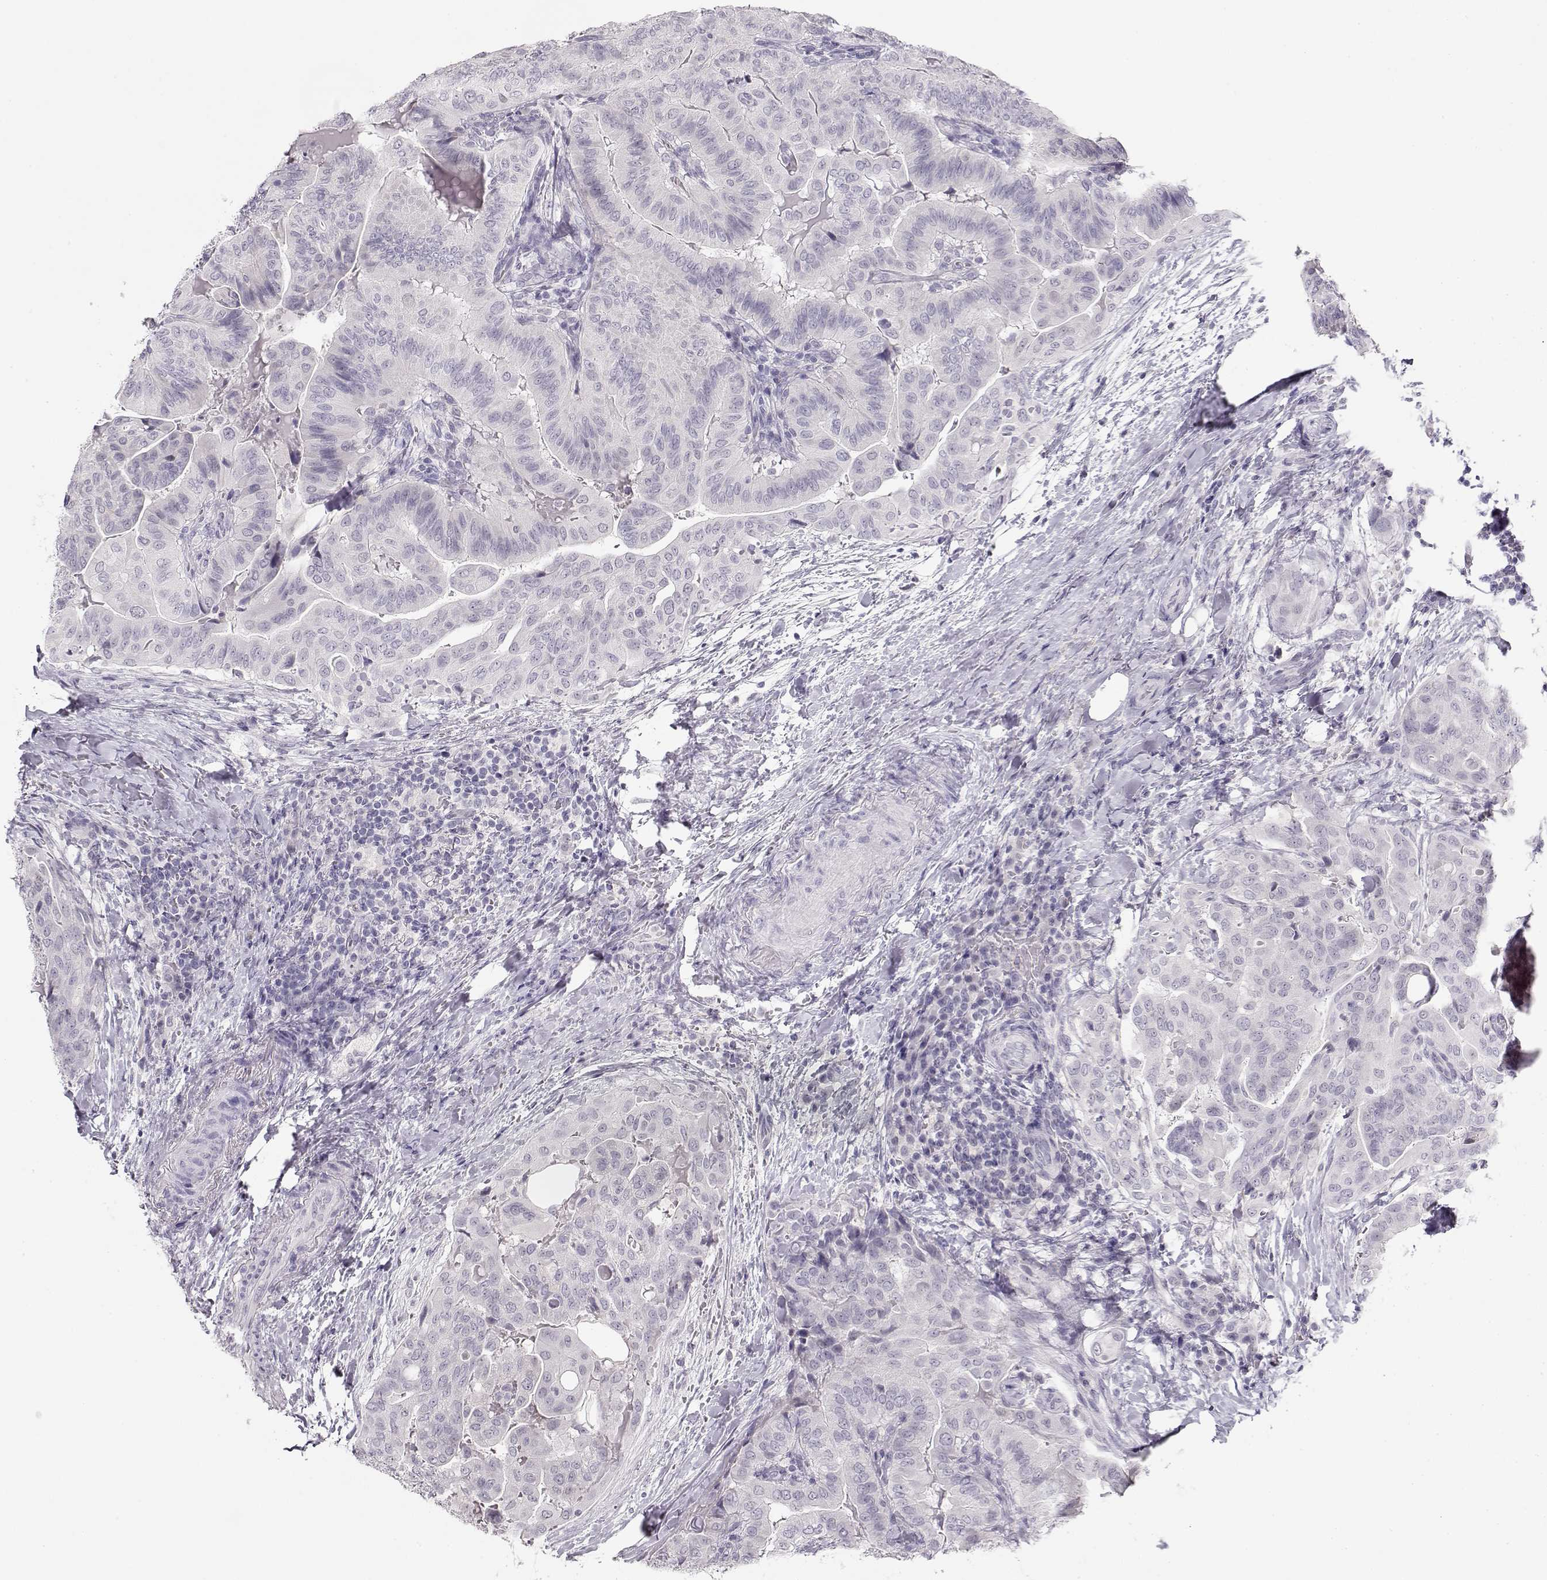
{"staining": {"intensity": "negative", "quantity": "none", "location": "none"}, "tissue": "thyroid cancer", "cell_type": "Tumor cells", "image_type": "cancer", "snomed": [{"axis": "morphology", "description": "Papillary adenocarcinoma, NOS"}, {"axis": "topography", "description": "Thyroid gland"}], "caption": "A high-resolution micrograph shows IHC staining of papillary adenocarcinoma (thyroid), which demonstrates no significant staining in tumor cells. Nuclei are stained in blue.", "gene": "IMPG1", "patient": {"sex": "female", "age": 68}}